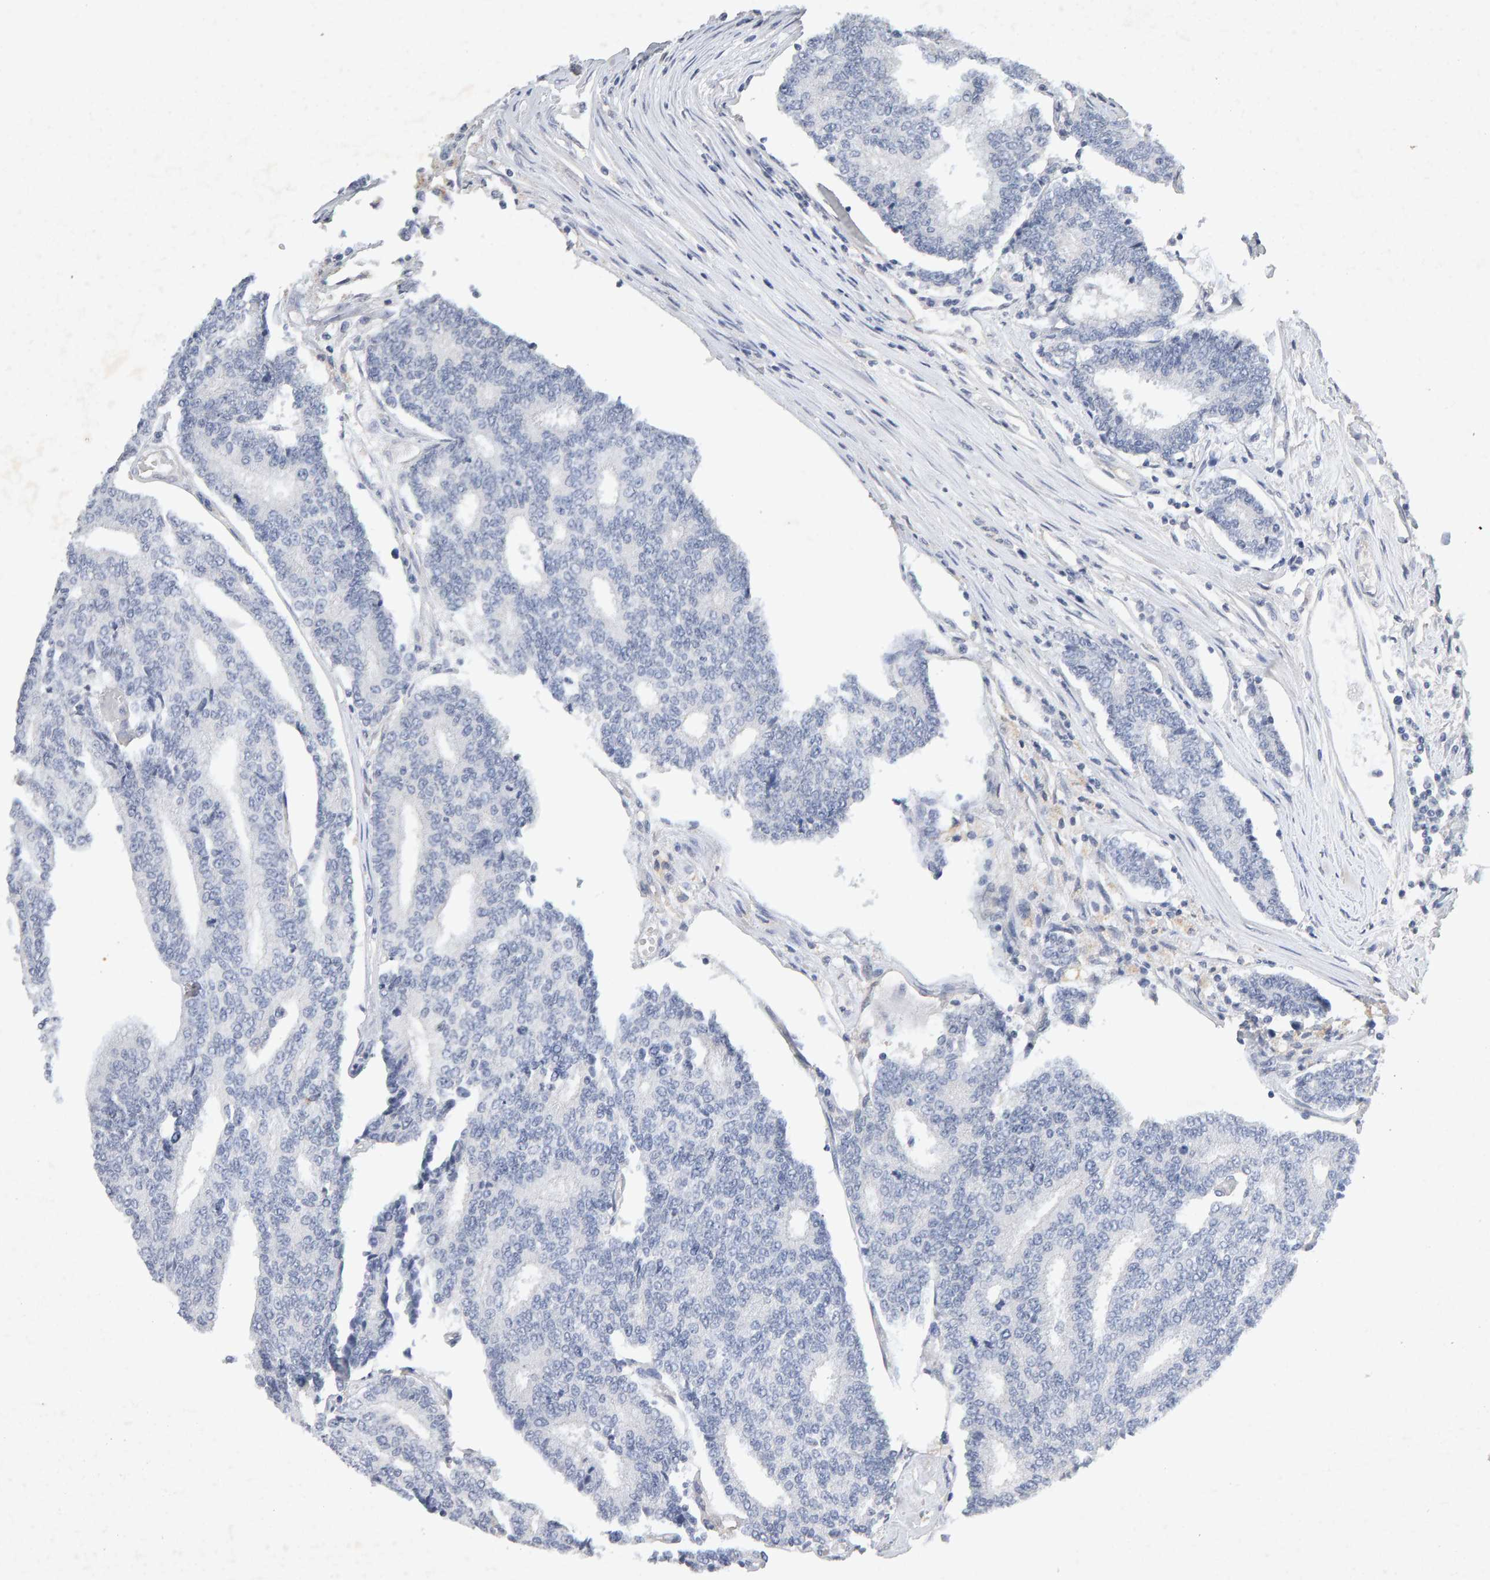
{"staining": {"intensity": "negative", "quantity": "none", "location": "none"}, "tissue": "prostate cancer", "cell_type": "Tumor cells", "image_type": "cancer", "snomed": [{"axis": "morphology", "description": "Normal tissue, NOS"}, {"axis": "morphology", "description": "Adenocarcinoma, High grade"}, {"axis": "topography", "description": "Prostate"}, {"axis": "topography", "description": "Seminal veicle"}], "caption": "Photomicrograph shows no significant protein positivity in tumor cells of prostate cancer (high-grade adenocarcinoma).", "gene": "PTPRM", "patient": {"sex": "male", "age": 55}}